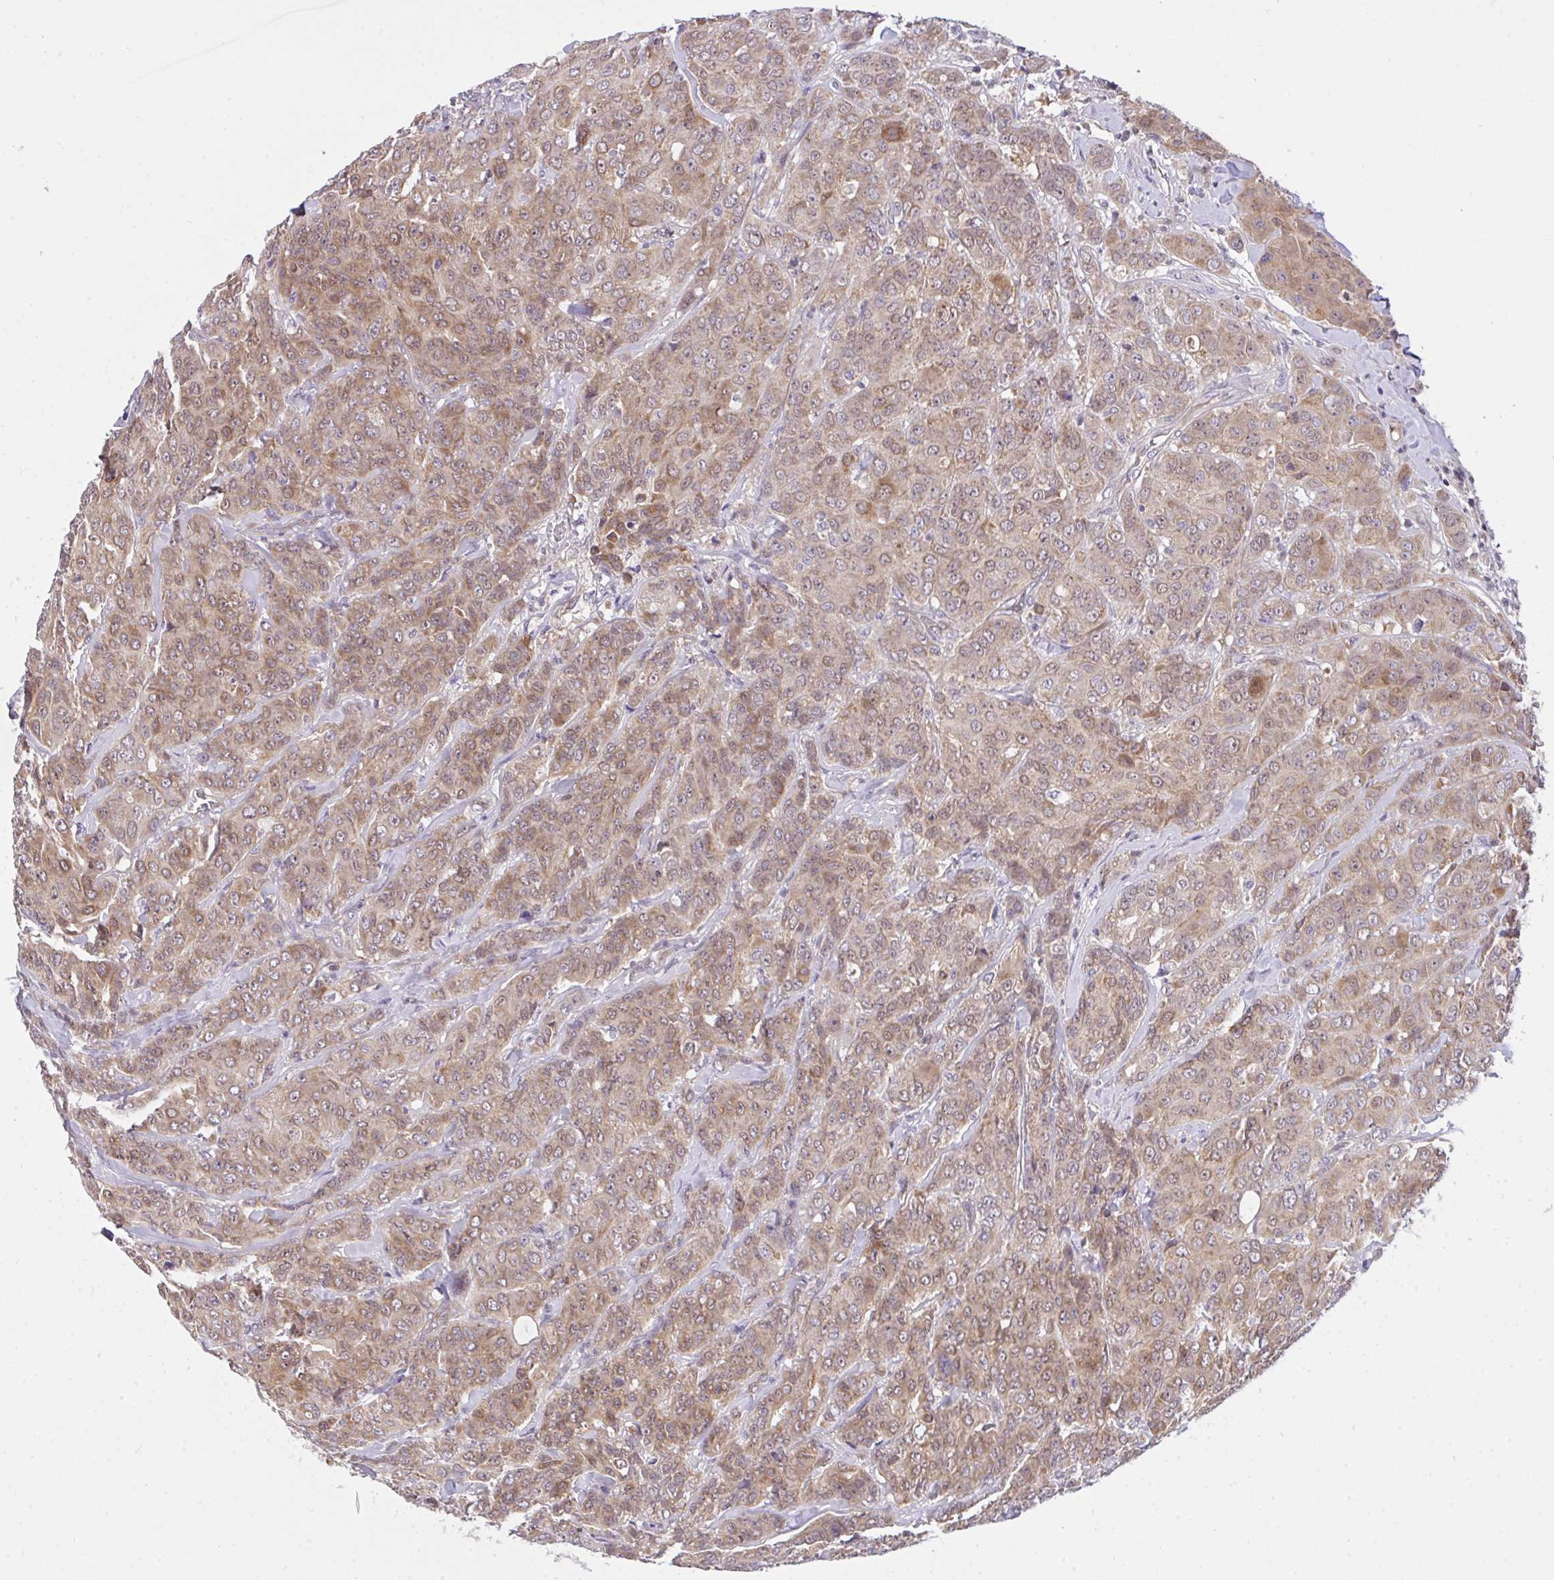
{"staining": {"intensity": "weak", "quantity": ">75%", "location": "cytoplasmic/membranous"}, "tissue": "breast cancer", "cell_type": "Tumor cells", "image_type": "cancer", "snomed": [{"axis": "morphology", "description": "Normal tissue, NOS"}, {"axis": "morphology", "description": "Duct carcinoma"}, {"axis": "topography", "description": "Breast"}], "caption": "Weak cytoplasmic/membranous expression is appreciated in approximately >75% of tumor cells in breast cancer.", "gene": "C19orf54", "patient": {"sex": "female", "age": 43}}